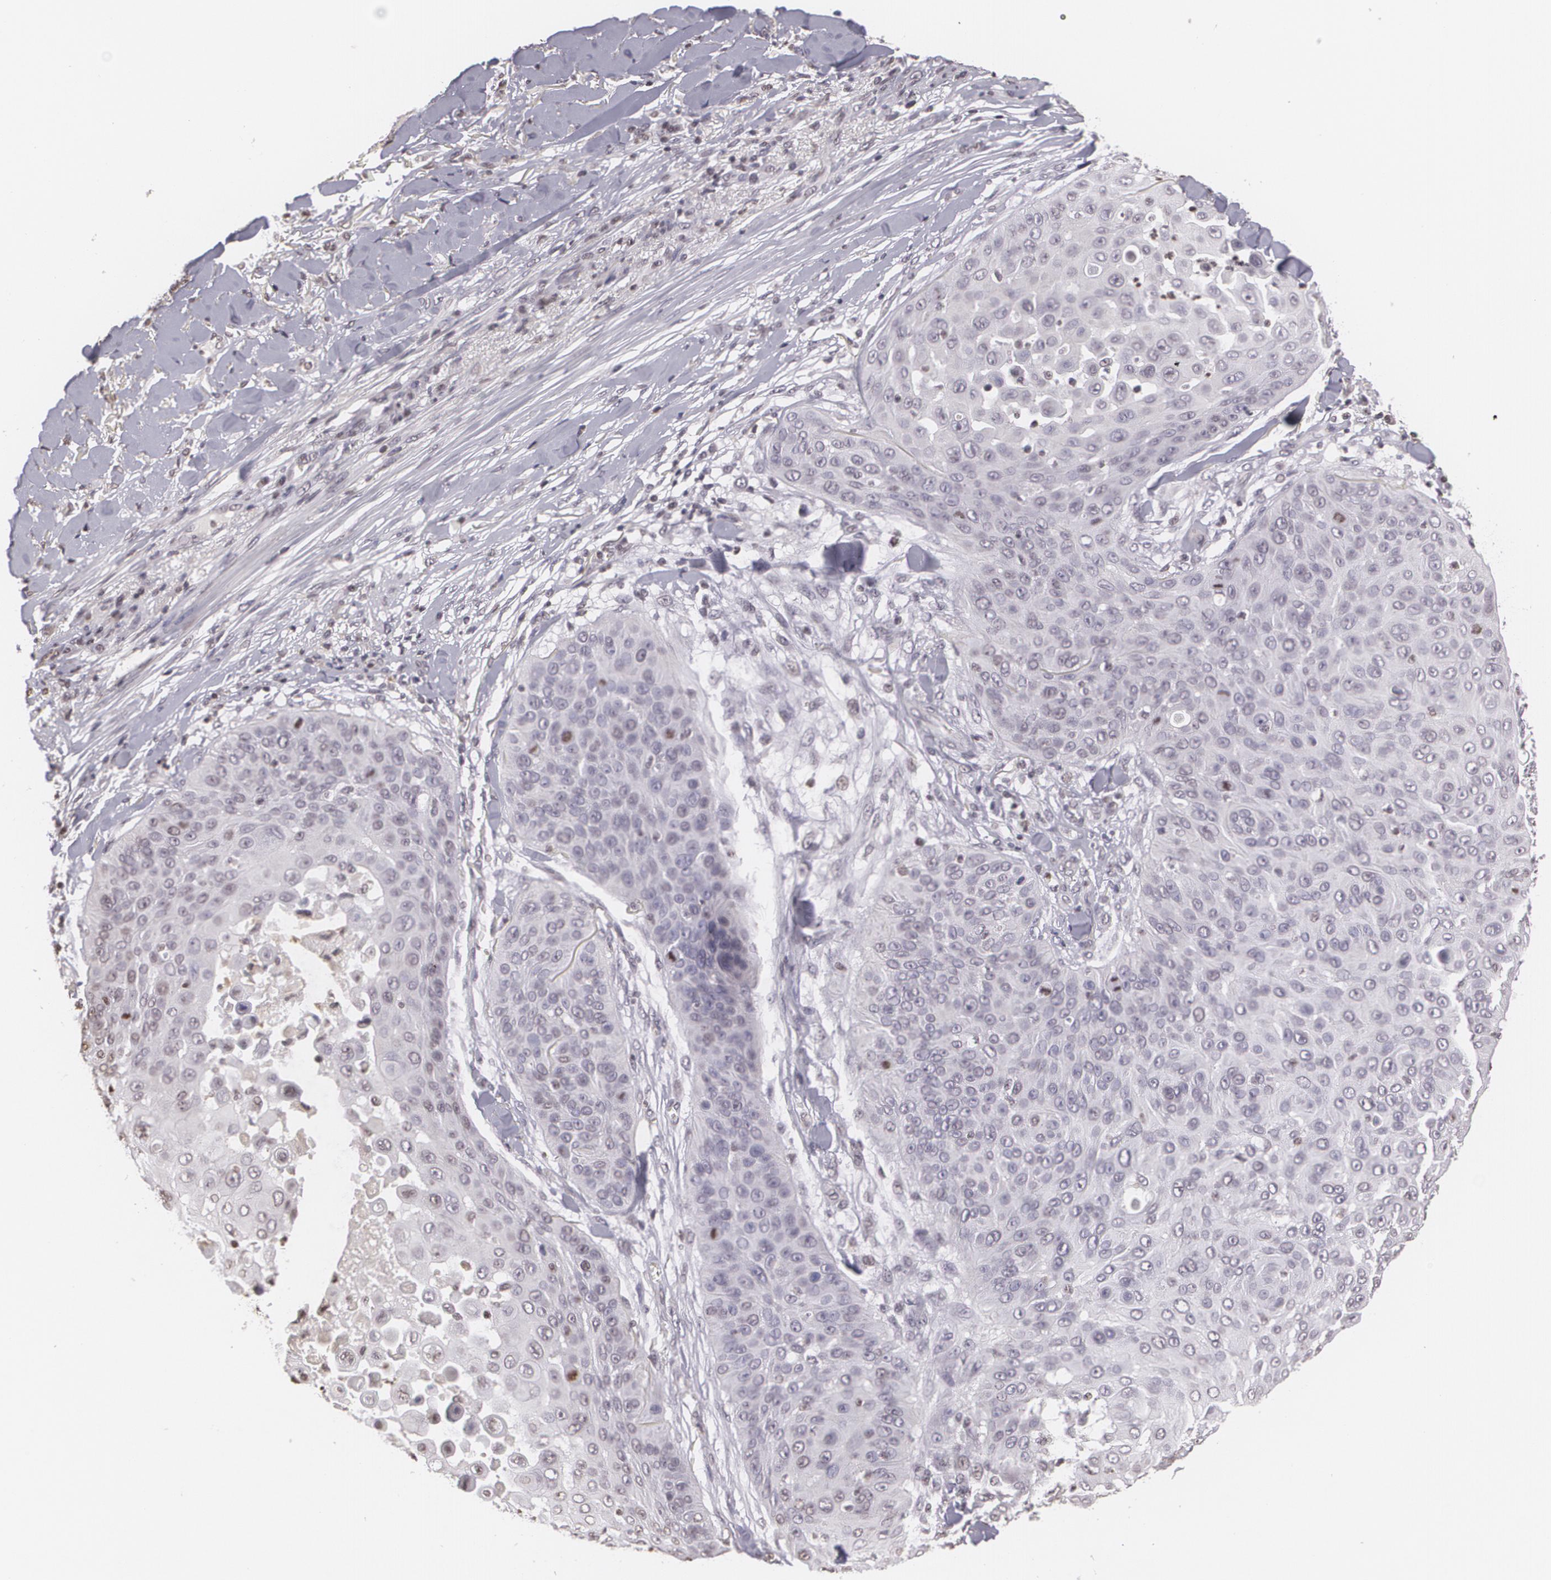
{"staining": {"intensity": "negative", "quantity": "none", "location": "none"}, "tissue": "skin cancer", "cell_type": "Tumor cells", "image_type": "cancer", "snomed": [{"axis": "morphology", "description": "Squamous cell carcinoma, NOS"}, {"axis": "topography", "description": "Skin"}], "caption": "IHC photomicrograph of squamous cell carcinoma (skin) stained for a protein (brown), which demonstrates no expression in tumor cells.", "gene": "MUC1", "patient": {"sex": "male", "age": 82}}